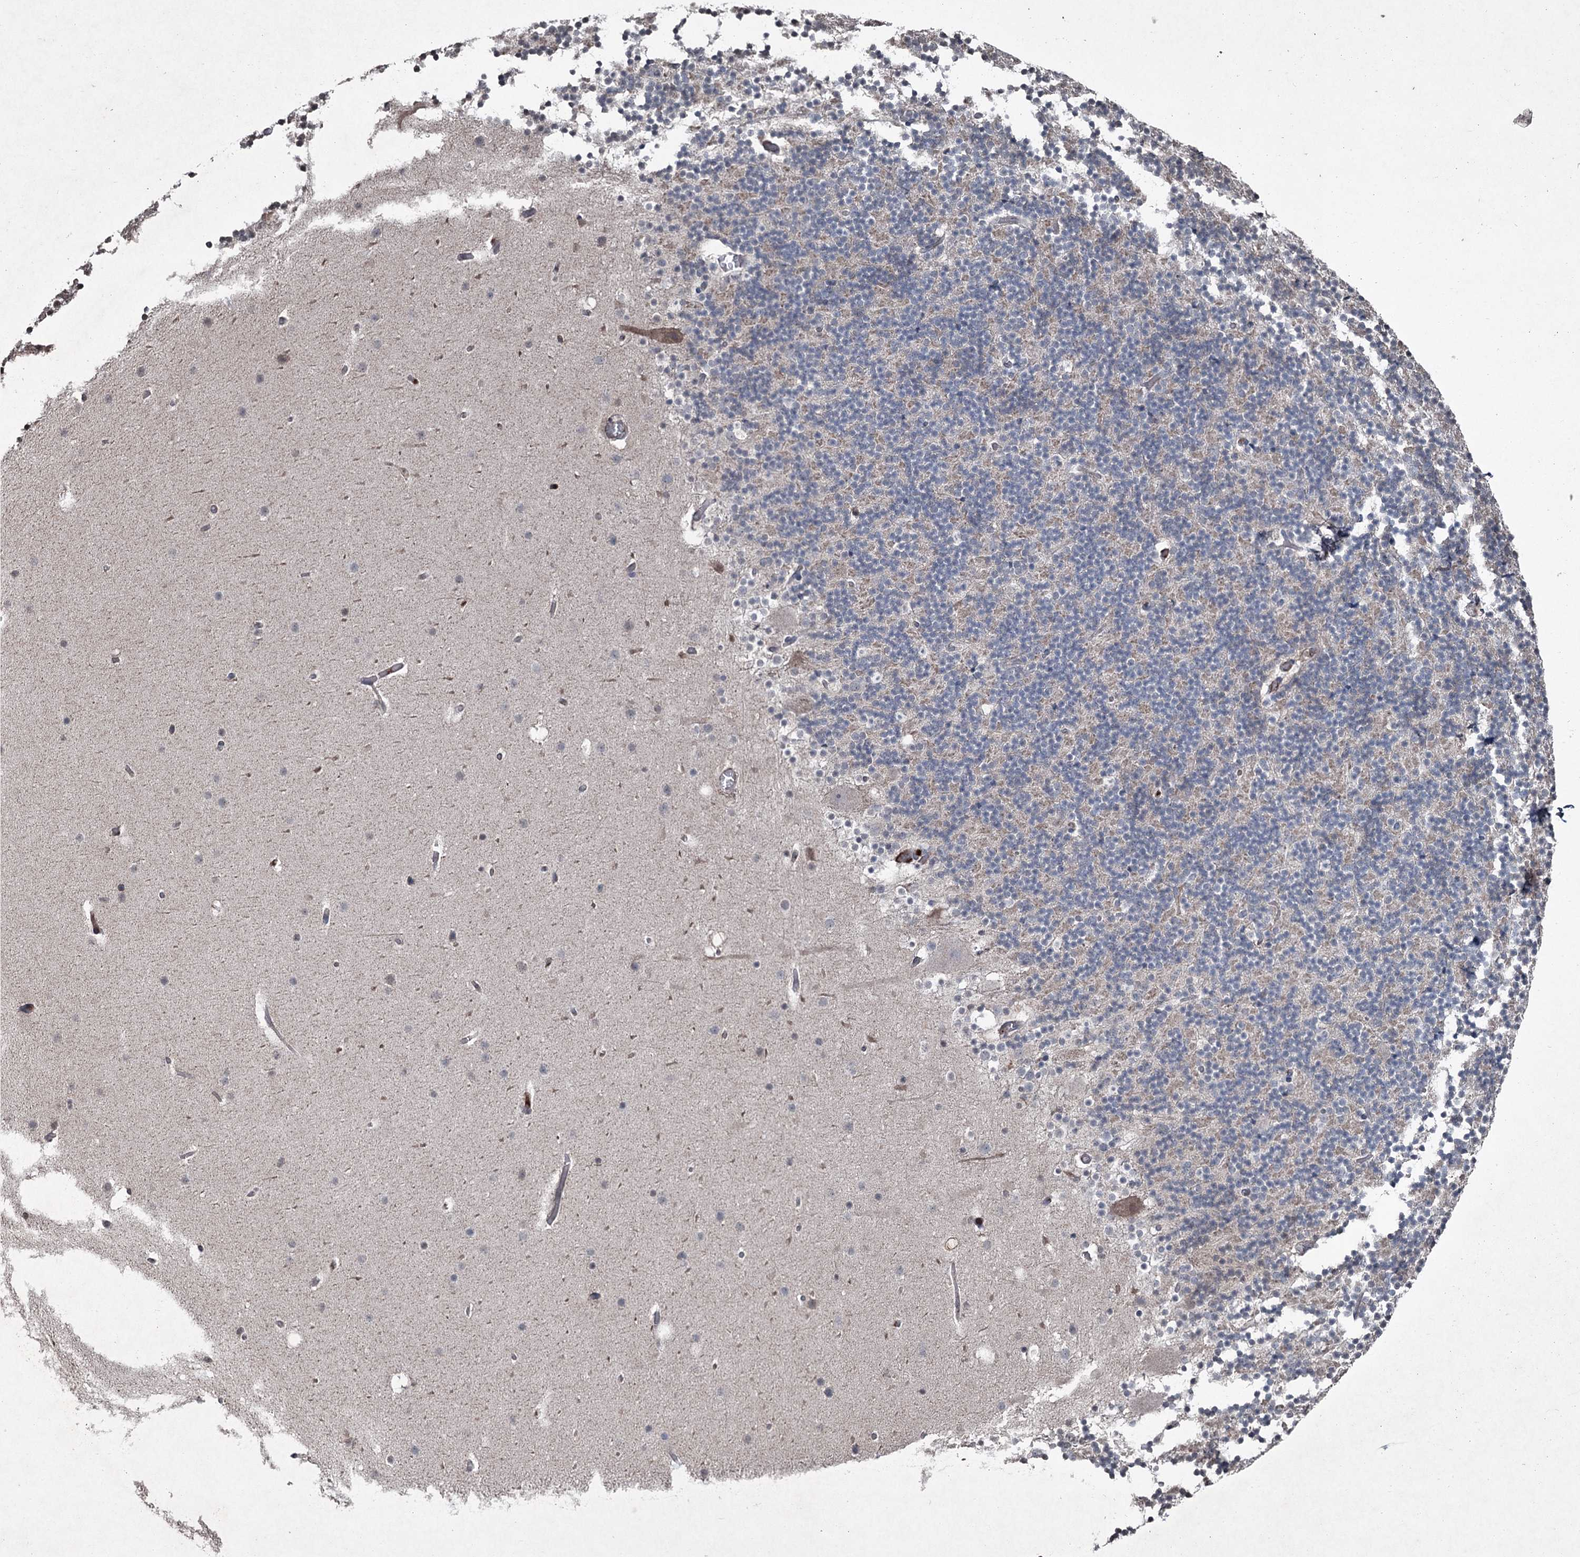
{"staining": {"intensity": "weak", "quantity": "<25%", "location": "cytoplasmic/membranous"}, "tissue": "cerebellum", "cell_type": "Cells in granular layer", "image_type": "normal", "snomed": [{"axis": "morphology", "description": "Normal tissue, NOS"}, {"axis": "topography", "description": "Cerebellum"}], "caption": "The micrograph exhibits no staining of cells in granular layer in benign cerebellum.", "gene": "PGLYRP2", "patient": {"sex": "male", "age": 57}}